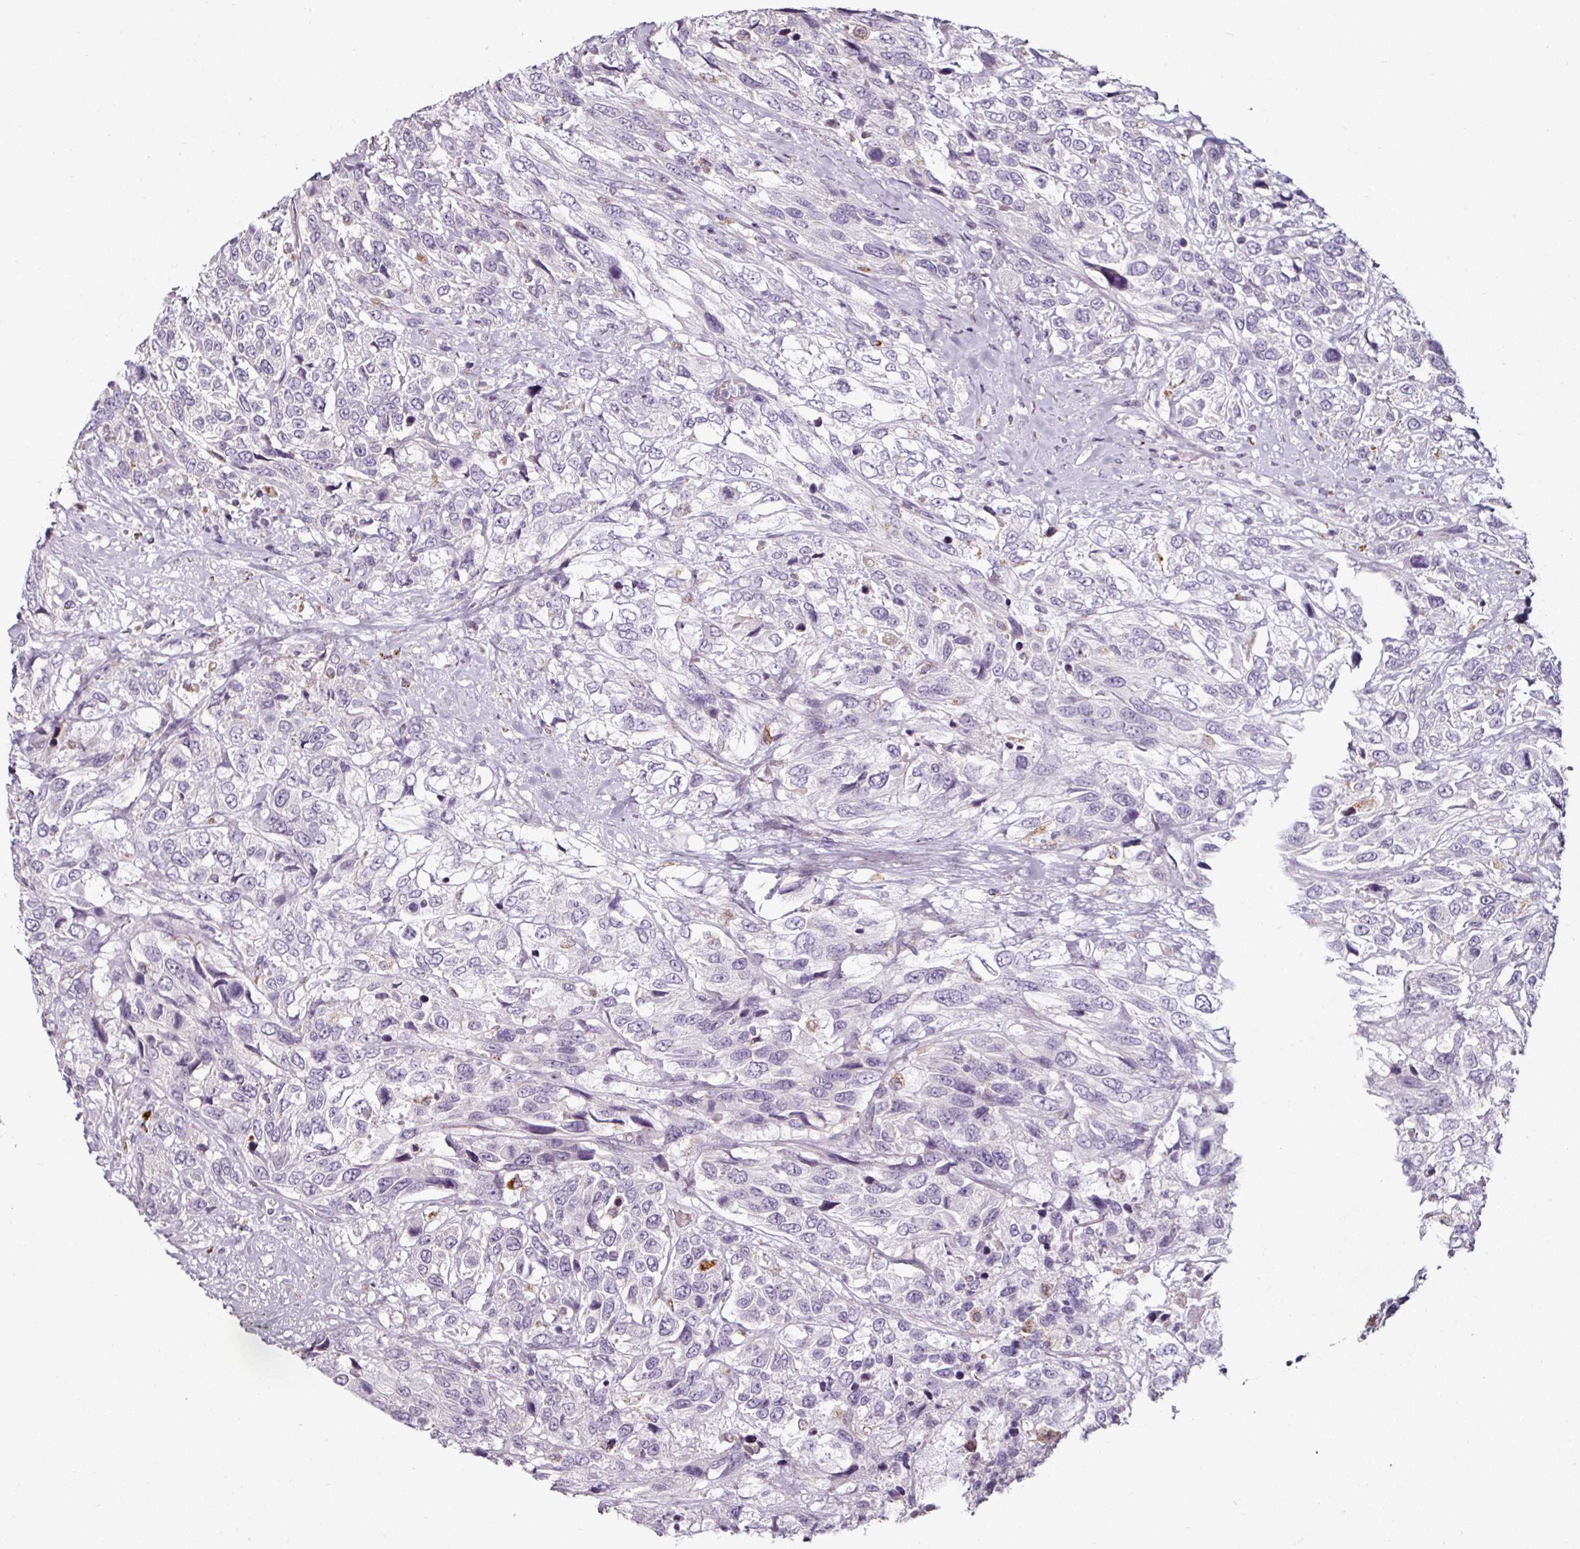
{"staining": {"intensity": "negative", "quantity": "none", "location": "none"}, "tissue": "urothelial cancer", "cell_type": "Tumor cells", "image_type": "cancer", "snomed": [{"axis": "morphology", "description": "Urothelial carcinoma, High grade"}, {"axis": "topography", "description": "Urinary bladder"}], "caption": "Tumor cells show no significant positivity in urothelial cancer.", "gene": "CAP2", "patient": {"sex": "female", "age": 70}}